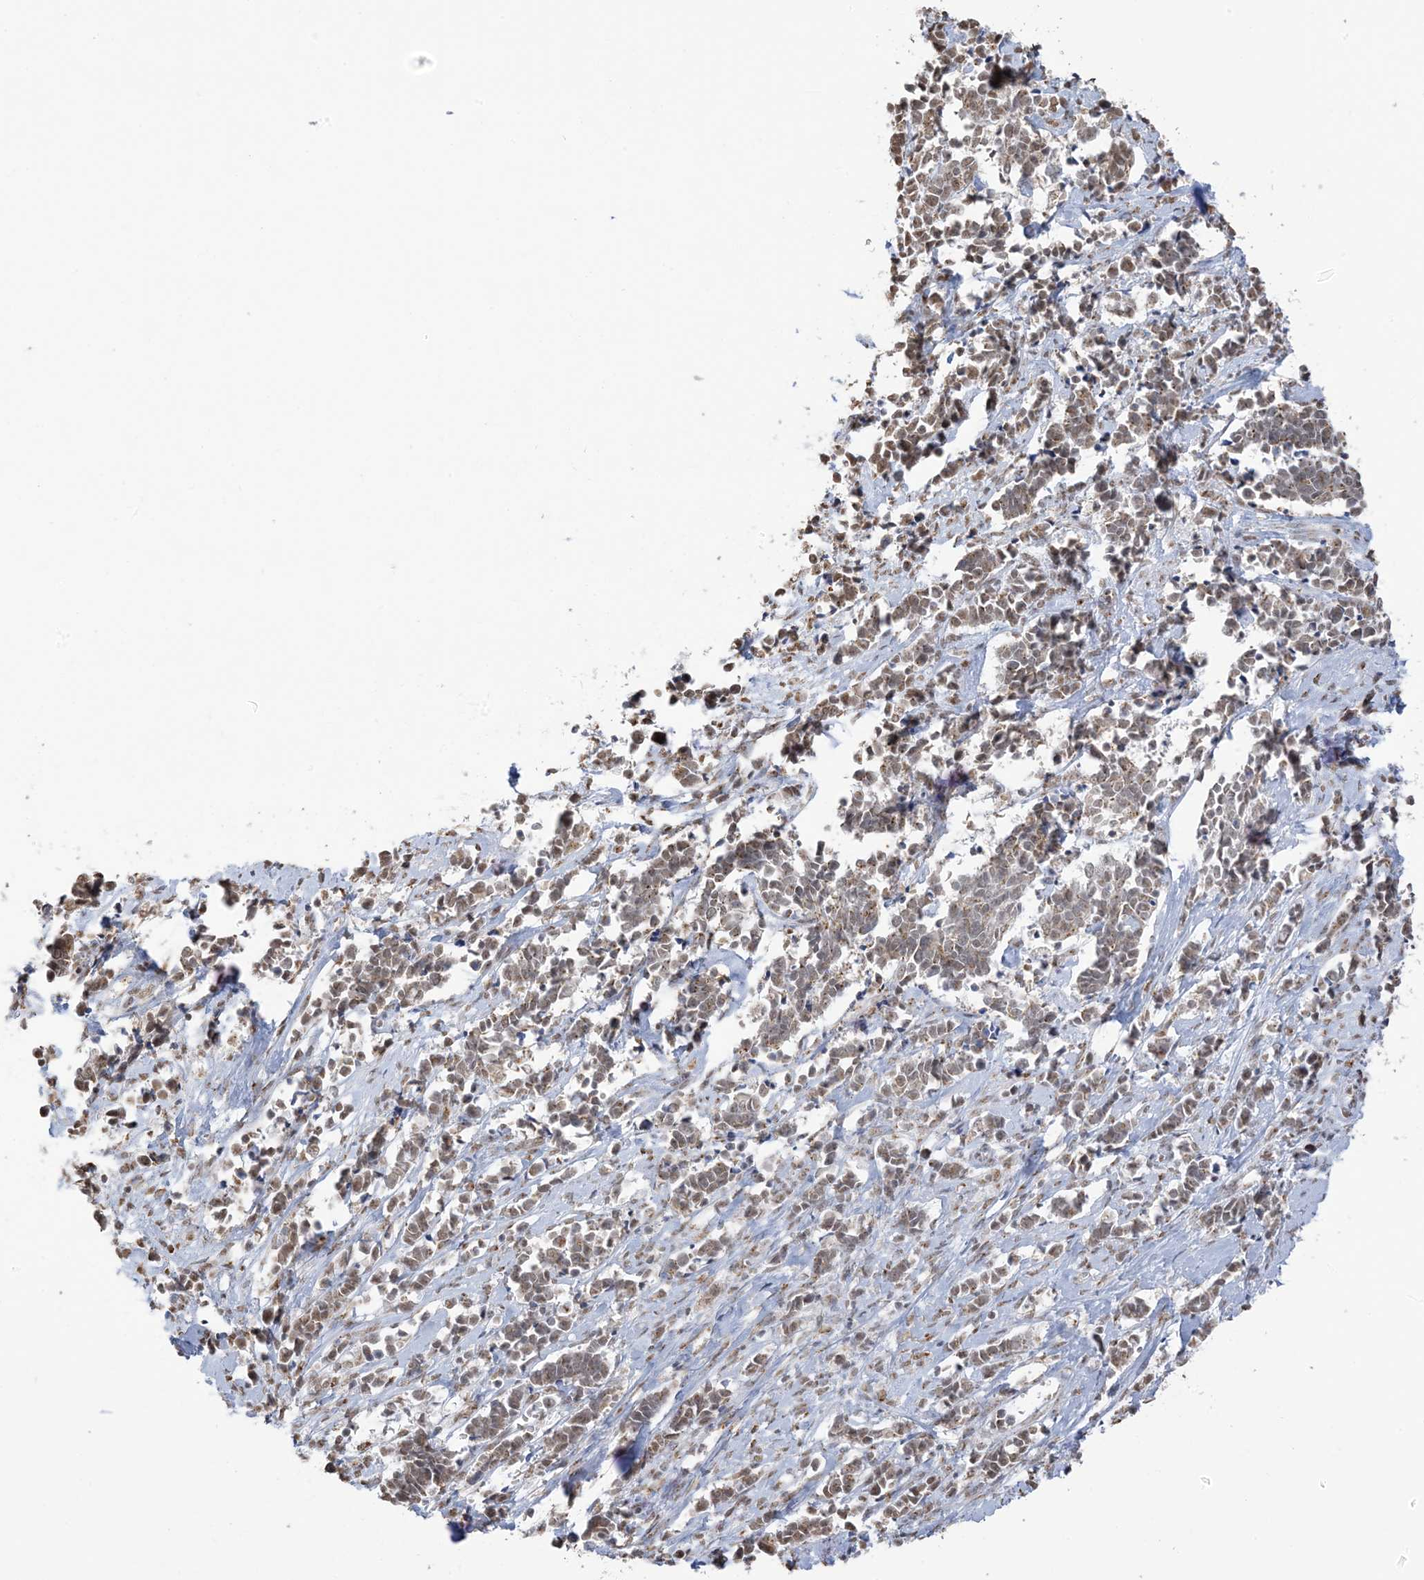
{"staining": {"intensity": "weak", "quantity": ">75%", "location": "cytoplasmic/membranous,nuclear"}, "tissue": "cervical cancer", "cell_type": "Tumor cells", "image_type": "cancer", "snomed": [{"axis": "morphology", "description": "Normal tissue, NOS"}, {"axis": "morphology", "description": "Squamous cell carcinoma, NOS"}, {"axis": "topography", "description": "Cervix"}], "caption": "This photomicrograph demonstrates immunohistochemistry staining of human cervical cancer, with low weak cytoplasmic/membranous and nuclear staining in about >75% of tumor cells.", "gene": "GPR107", "patient": {"sex": "female", "age": 35}}